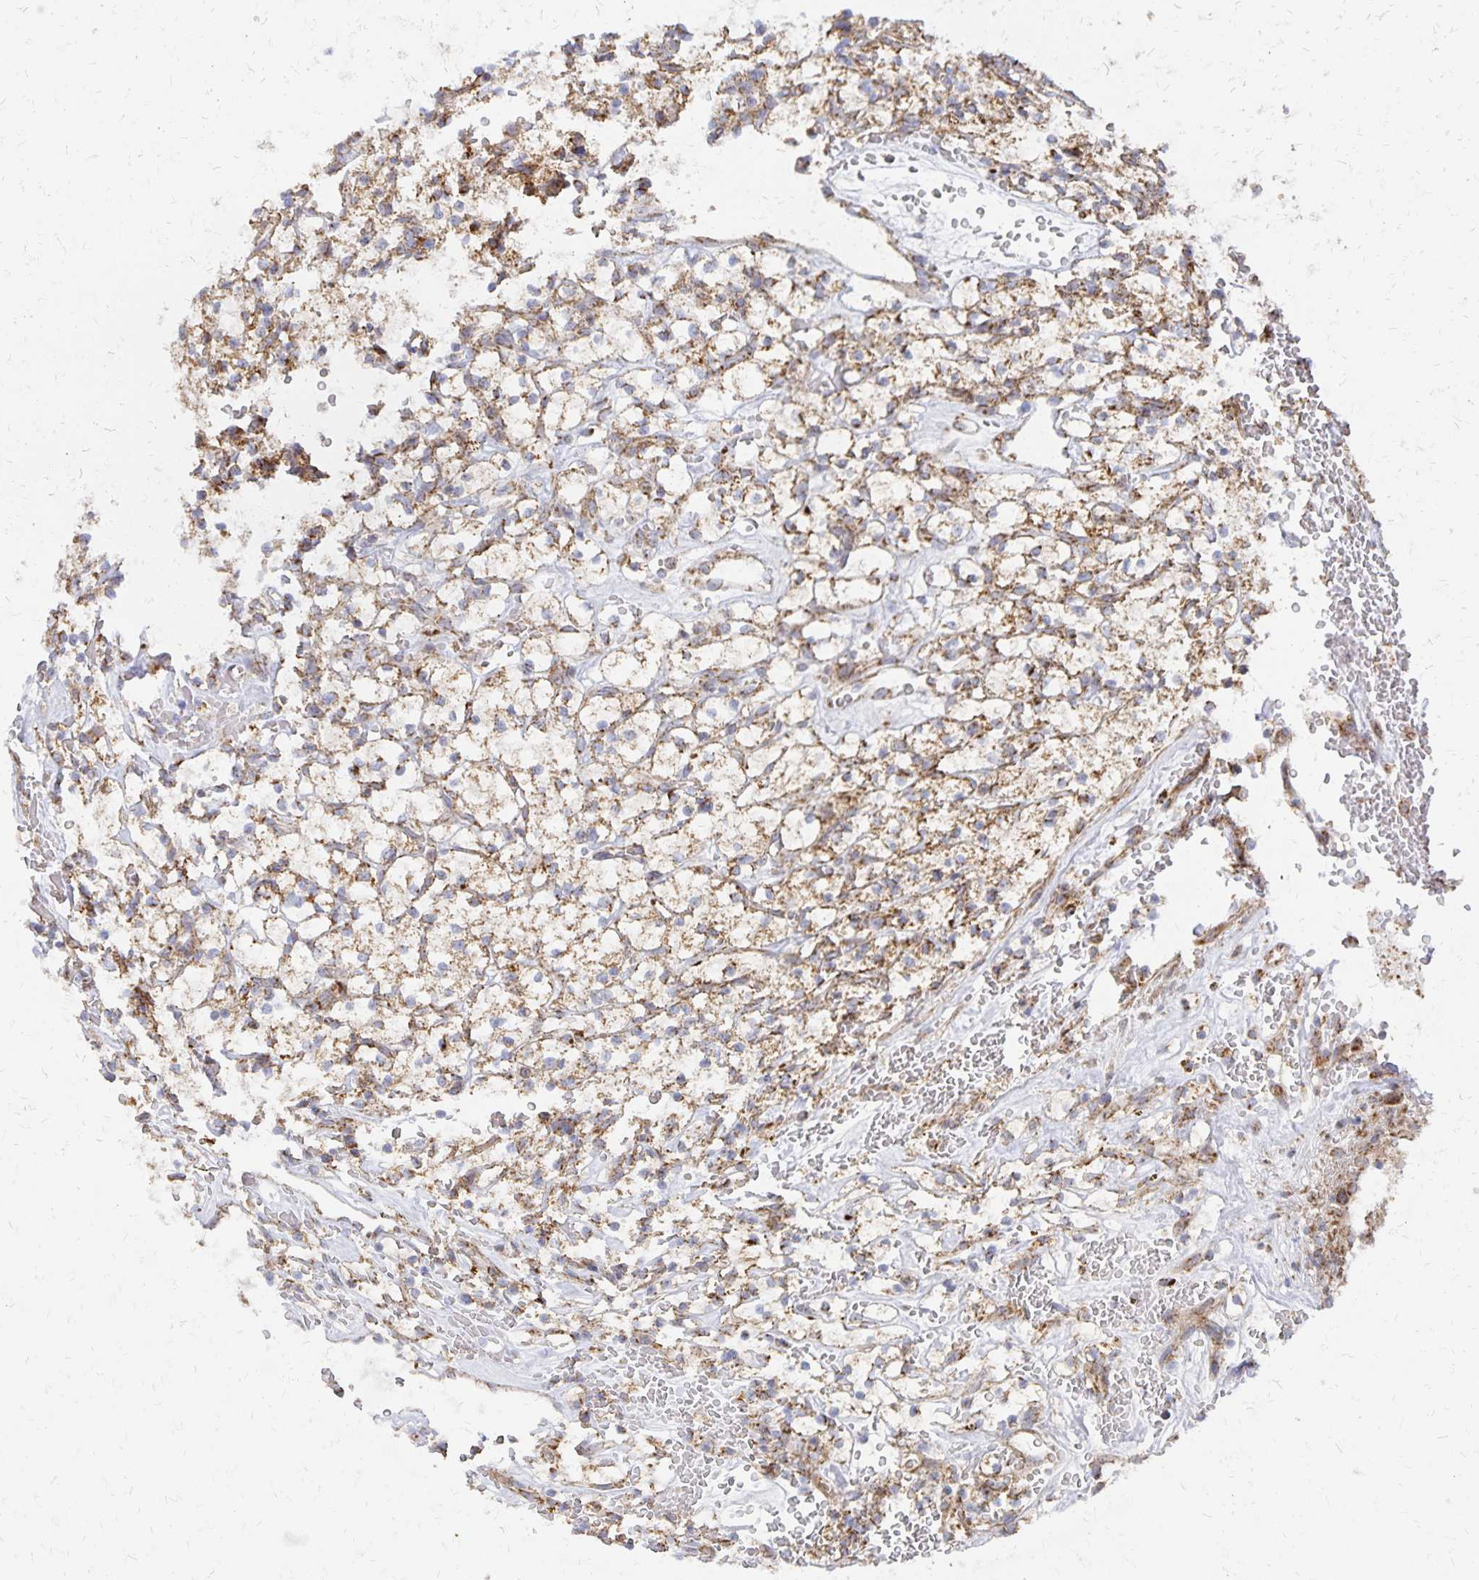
{"staining": {"intensity": "moderate", "quantity": ">75%", "location": "cytoplasmic/membranous"}, "tissue": "renal cancer", "cell_type": "Tumor cells", "image_type": "cancer", "snomed": [{"axis": "morphology", "description": "Adenocarcinoma, NOS"}, {"axis": "topography", "description": "Kidney"}], "caption": "The micrograph demonstrates staining of renal adenocarcinoma, revealing moderate cytoplasmic/membranous protein positivity (brown color) within tumor cells.", "gene": "STOML2", "patient": {"sex": "female", "age": 64}}